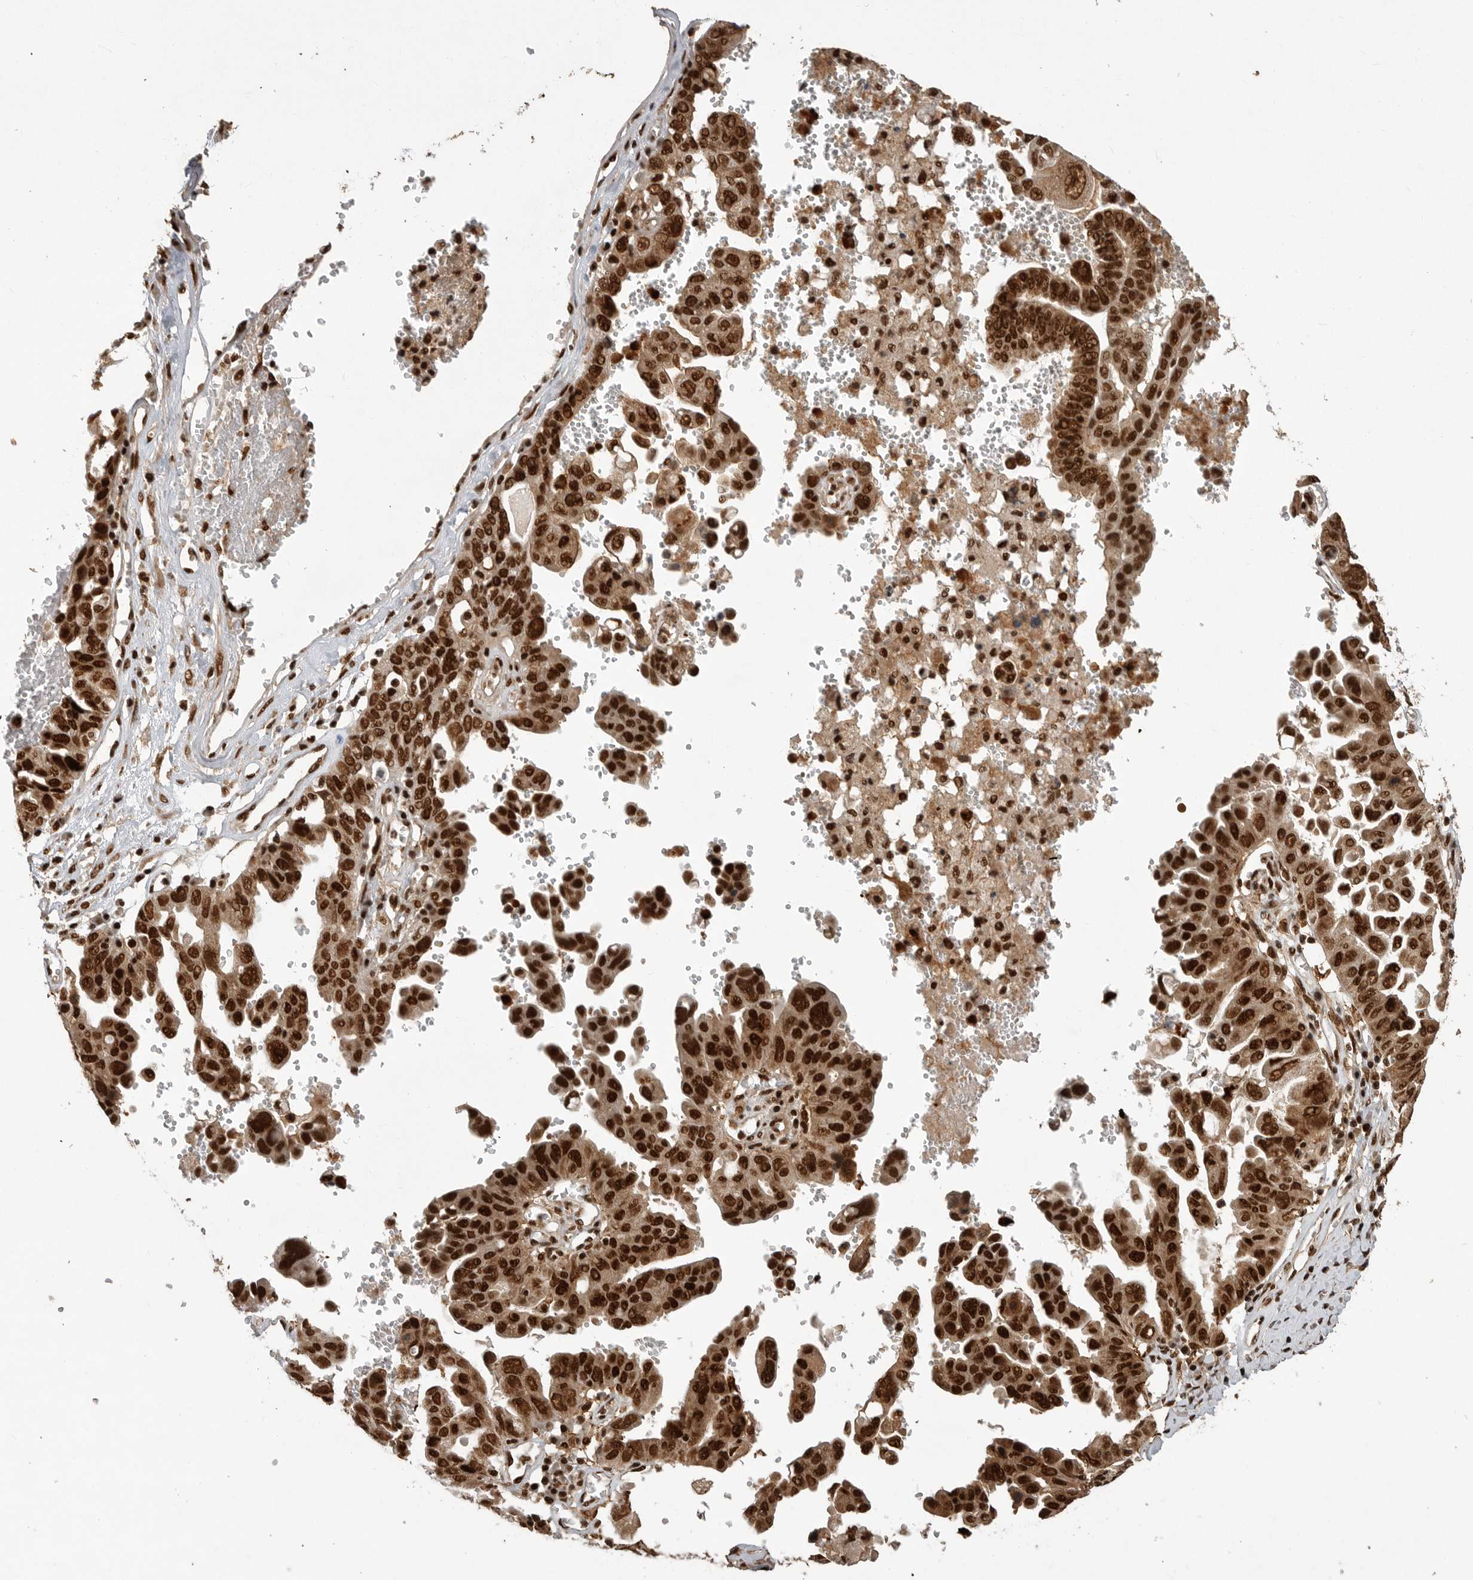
{"staining": {"intensity": "strong", "quantity": ">75%", "location": "nuclear"}, "tissue": "ovarian cancer", "cell_type": "Tumor cells", "image_type": "cancer", "snomed": [{"axis": "morphology", "description": "Carcinoma, endometroid"}, {"axis": "topography", "description": "Ovary"}], "caption": "This micrograph reveals ovarian cancer stained with immunohistochemistry (IHC) to label a protein in brown. The nuclear of tumor cells show strong positivity for the protein. Nuclei are counter-stained blue.", "gene": "PPP1R8", "patient": {"sex": "female", "age": 62}}